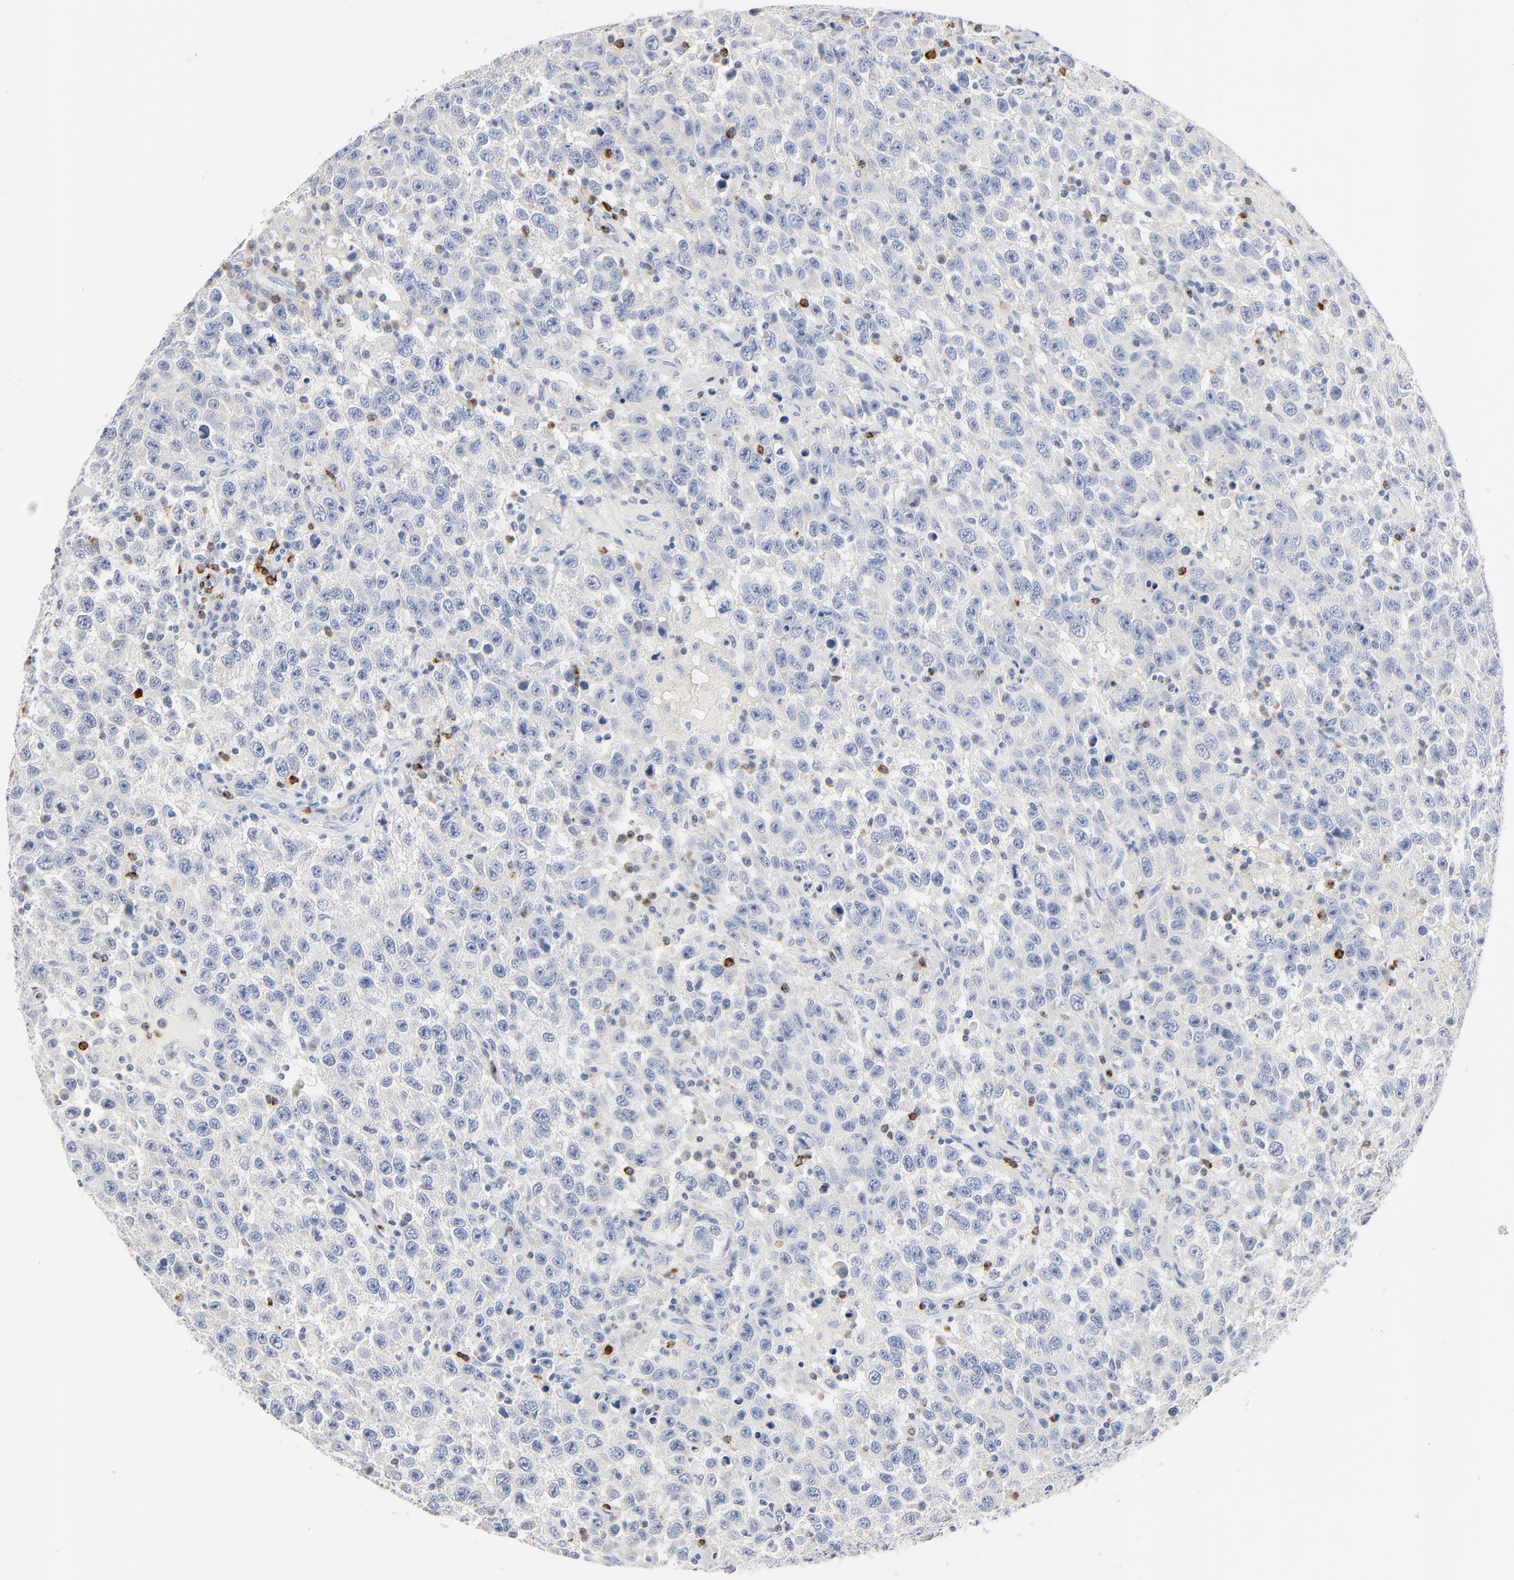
{"staining": {"intensity": "negative", "quantity": "none", "location": "none"}, "tissue": "testis cancer", "cell_type": "Tumor cells", "image_type": "cancer", "snomed": [{"axis": "morphology", "description": "Seminoma, NOS"}, {"axis": "topography", "description": "Testis"}], "caption": "IHC image of neoplastic tissue: human testis cancer stained with DAB (3,3'-diaminobenzidine) reveals no significant protein expression in tumor cells.", "gene": "GZMB", "patient": {"sex": "male", "age": 41}}